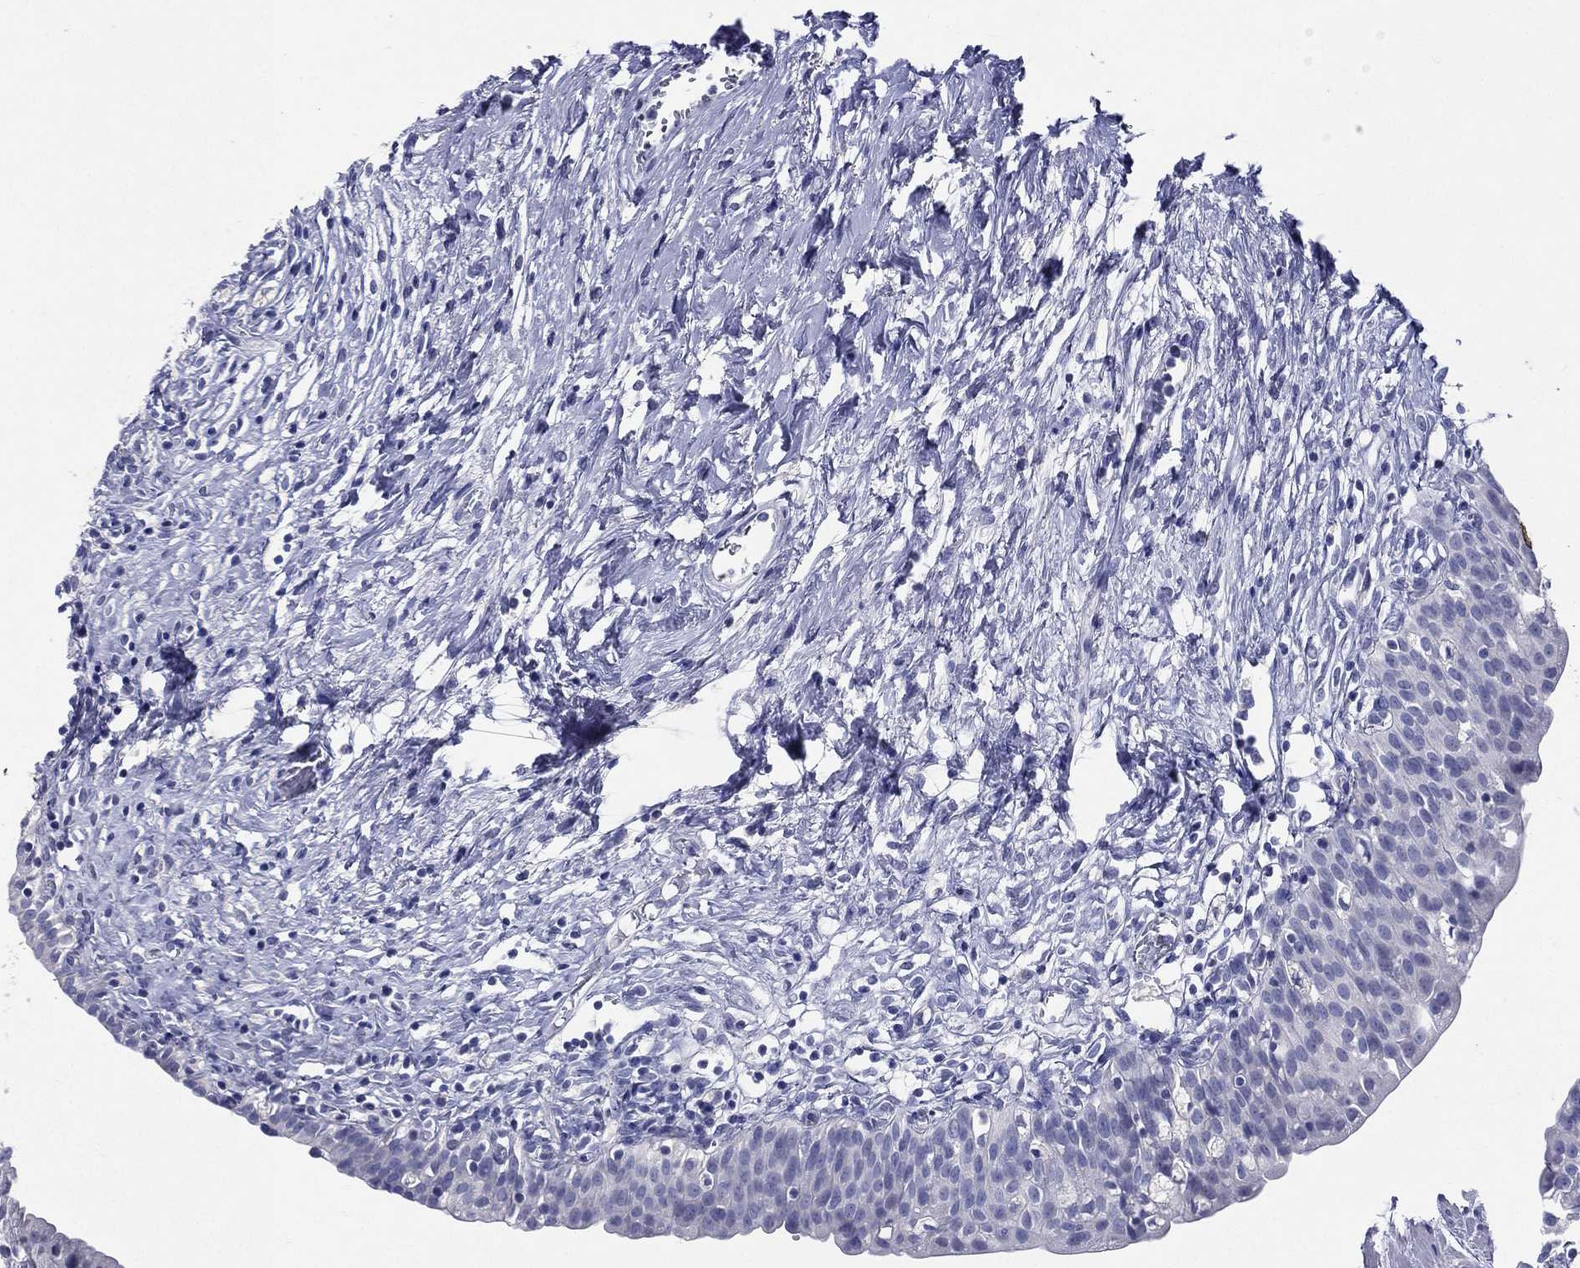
{"staining": {"intensity": "negative", "quantity": "none", "location": "none"}, "tissue": "urinary bladder", "cell_type": "Urothelial cells", "image_type": "normal", "snomed": [{"axis": "morphology", "description": "Normal tissue, NOS"}, {"axis": "topography", "description": "Urinary bladder"}], "caption": "Immunohistochemistry of unremarkable urinary bladder exhibits no positivity in urothelial cells.", "gene": "TGM1", "patient": {"sex": "male", "age": 76}}